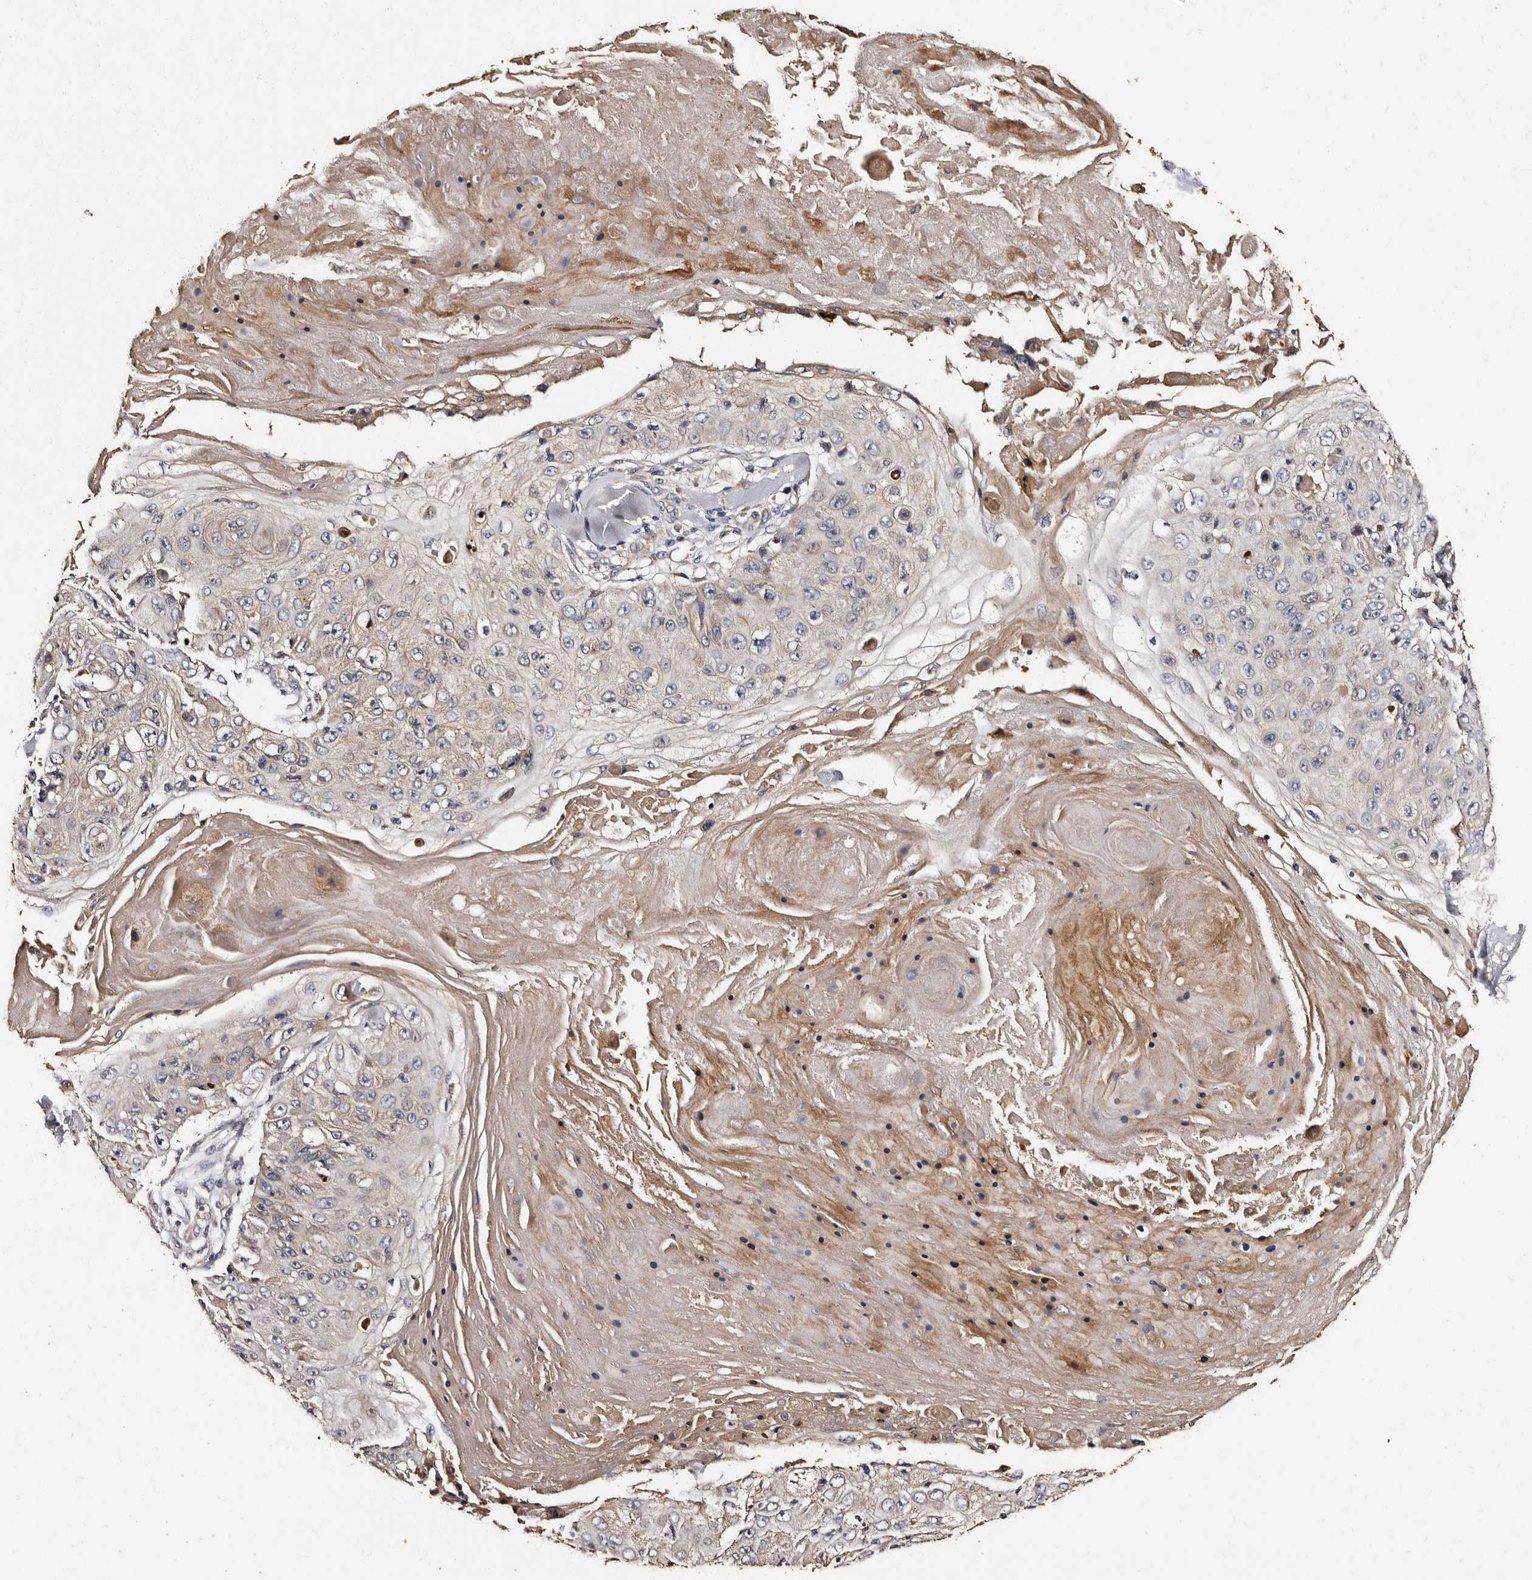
{"staining": {"intensity": "negative", "quantity": "none", "location": "none"}, "tissue": "skin cancer", "cell_type": "Tumor cells", "image_type": "cancer", "snomed": [{"axis": "morphology", "description": "Squamous cell carcinoma, NOS"}, {"axis": "topography", "description": "Skin"}], "caption": "This is a histopathology image of immunohistochemistry staining of skin squamous cell carcinoma, which shows no positivity in tumor cells. Brightfield microscopy of immunohistochemistry (IHC) stained with DAB (3,3'-diaminobenzidine) (brown) and hematoxylin (blue), captured at high magnification.", "gene": "ADCK5", "patient": {"sex": "male", "age": 86}}